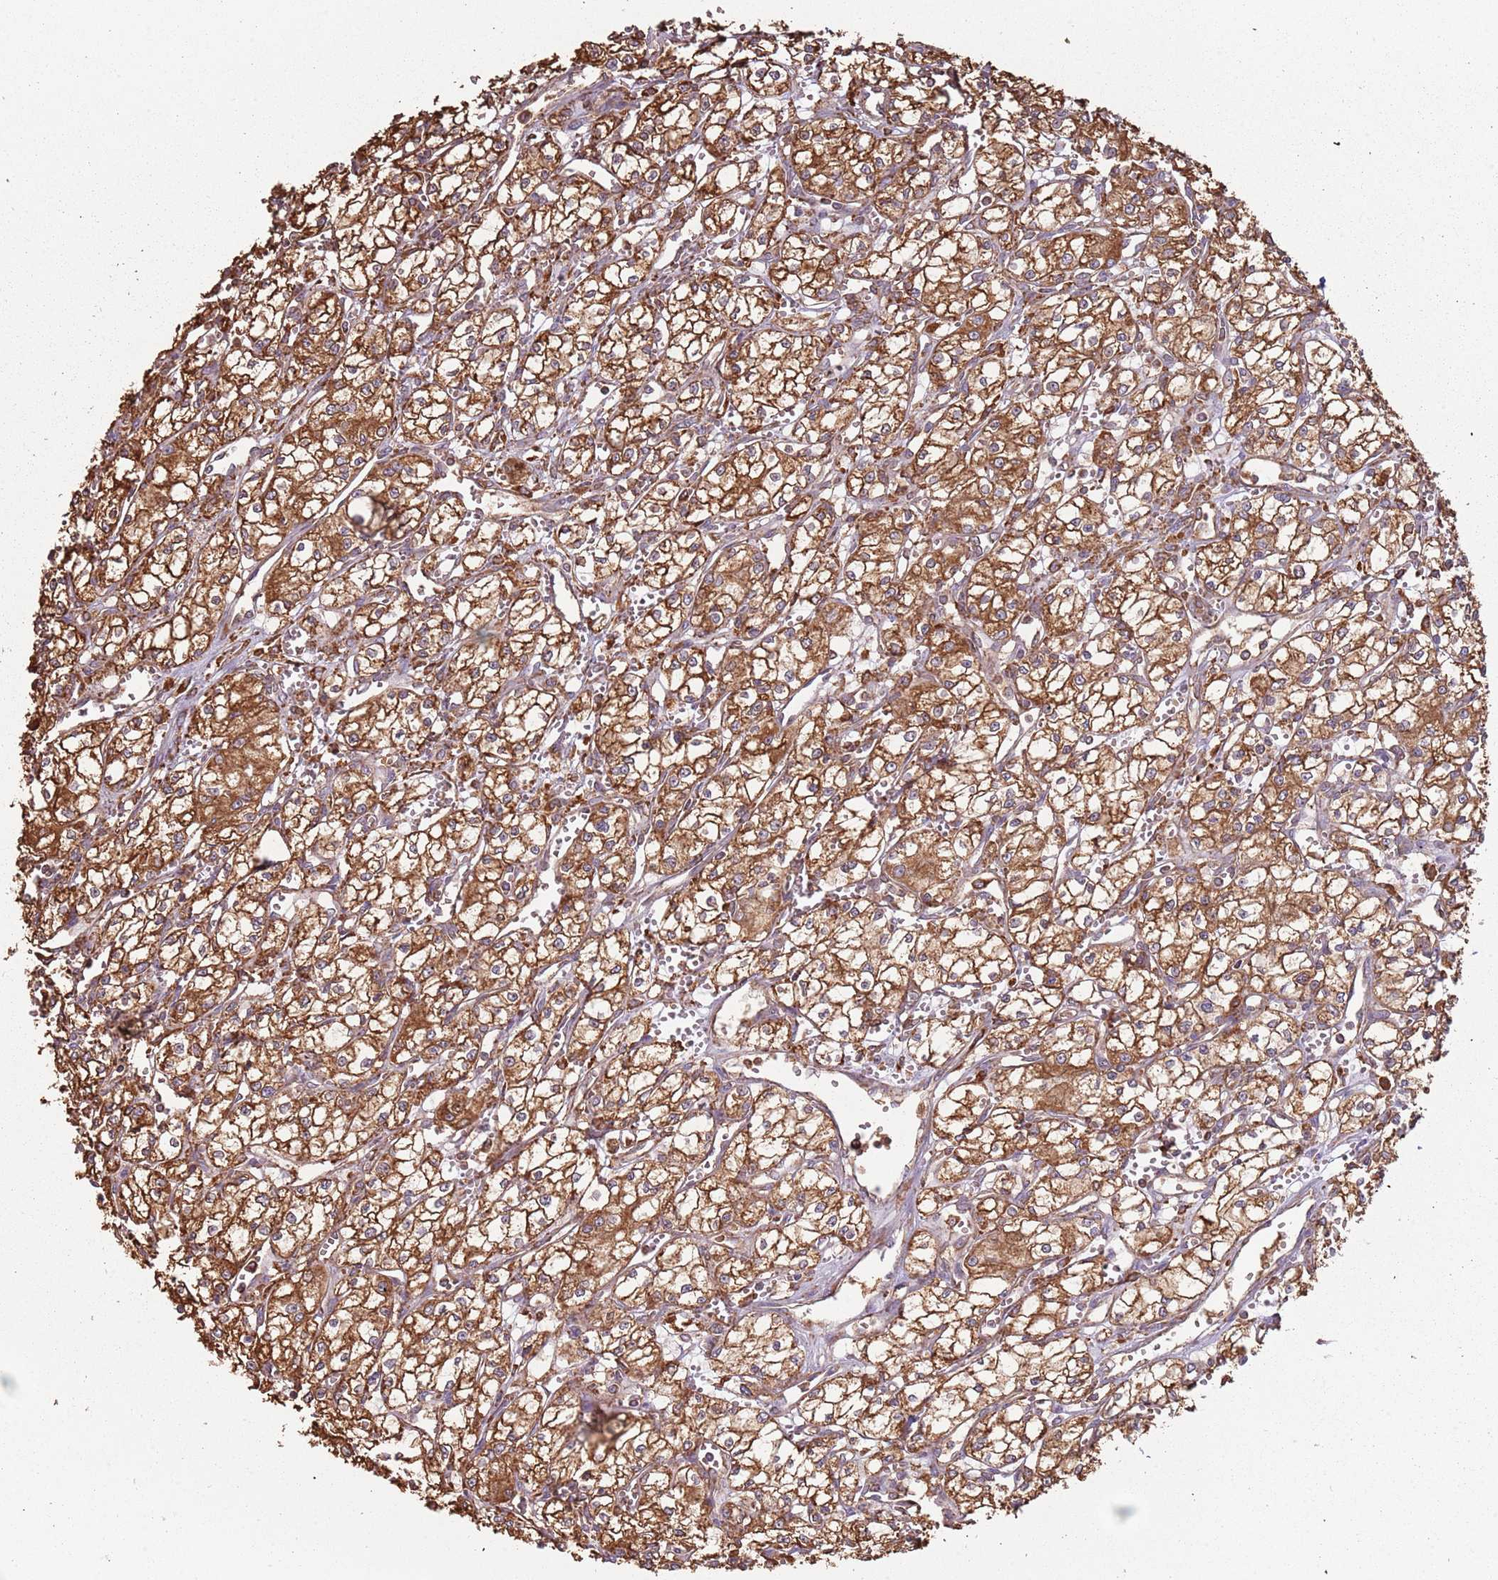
{"staining": {"intensity": "strong", "quantity": ">75%", "location": "cytoplasmic/membranous"}, "tissue": "renal cancer", "cell_type": "Tumor cells", "image_type": "cancer", "snomed": [{"axis": "morphology", "description": "Adenocarcinoma, NOS"}, {"axis": "topography", "description": "Kidney"}], "caption": "Immunohistochemistry (IHC) image of neoplastic tissue: human renal adenocarcinoma stained using immunohistochemistry (IHC) demonstrates high levels of strong protein expression localized specifically in the cytoplasmic/membranous of tumor cells, appearing as a cytoplasmic/membranous brown color.", "gene": "ATOSB", "patient": {"sex": "male", "age": 59}}